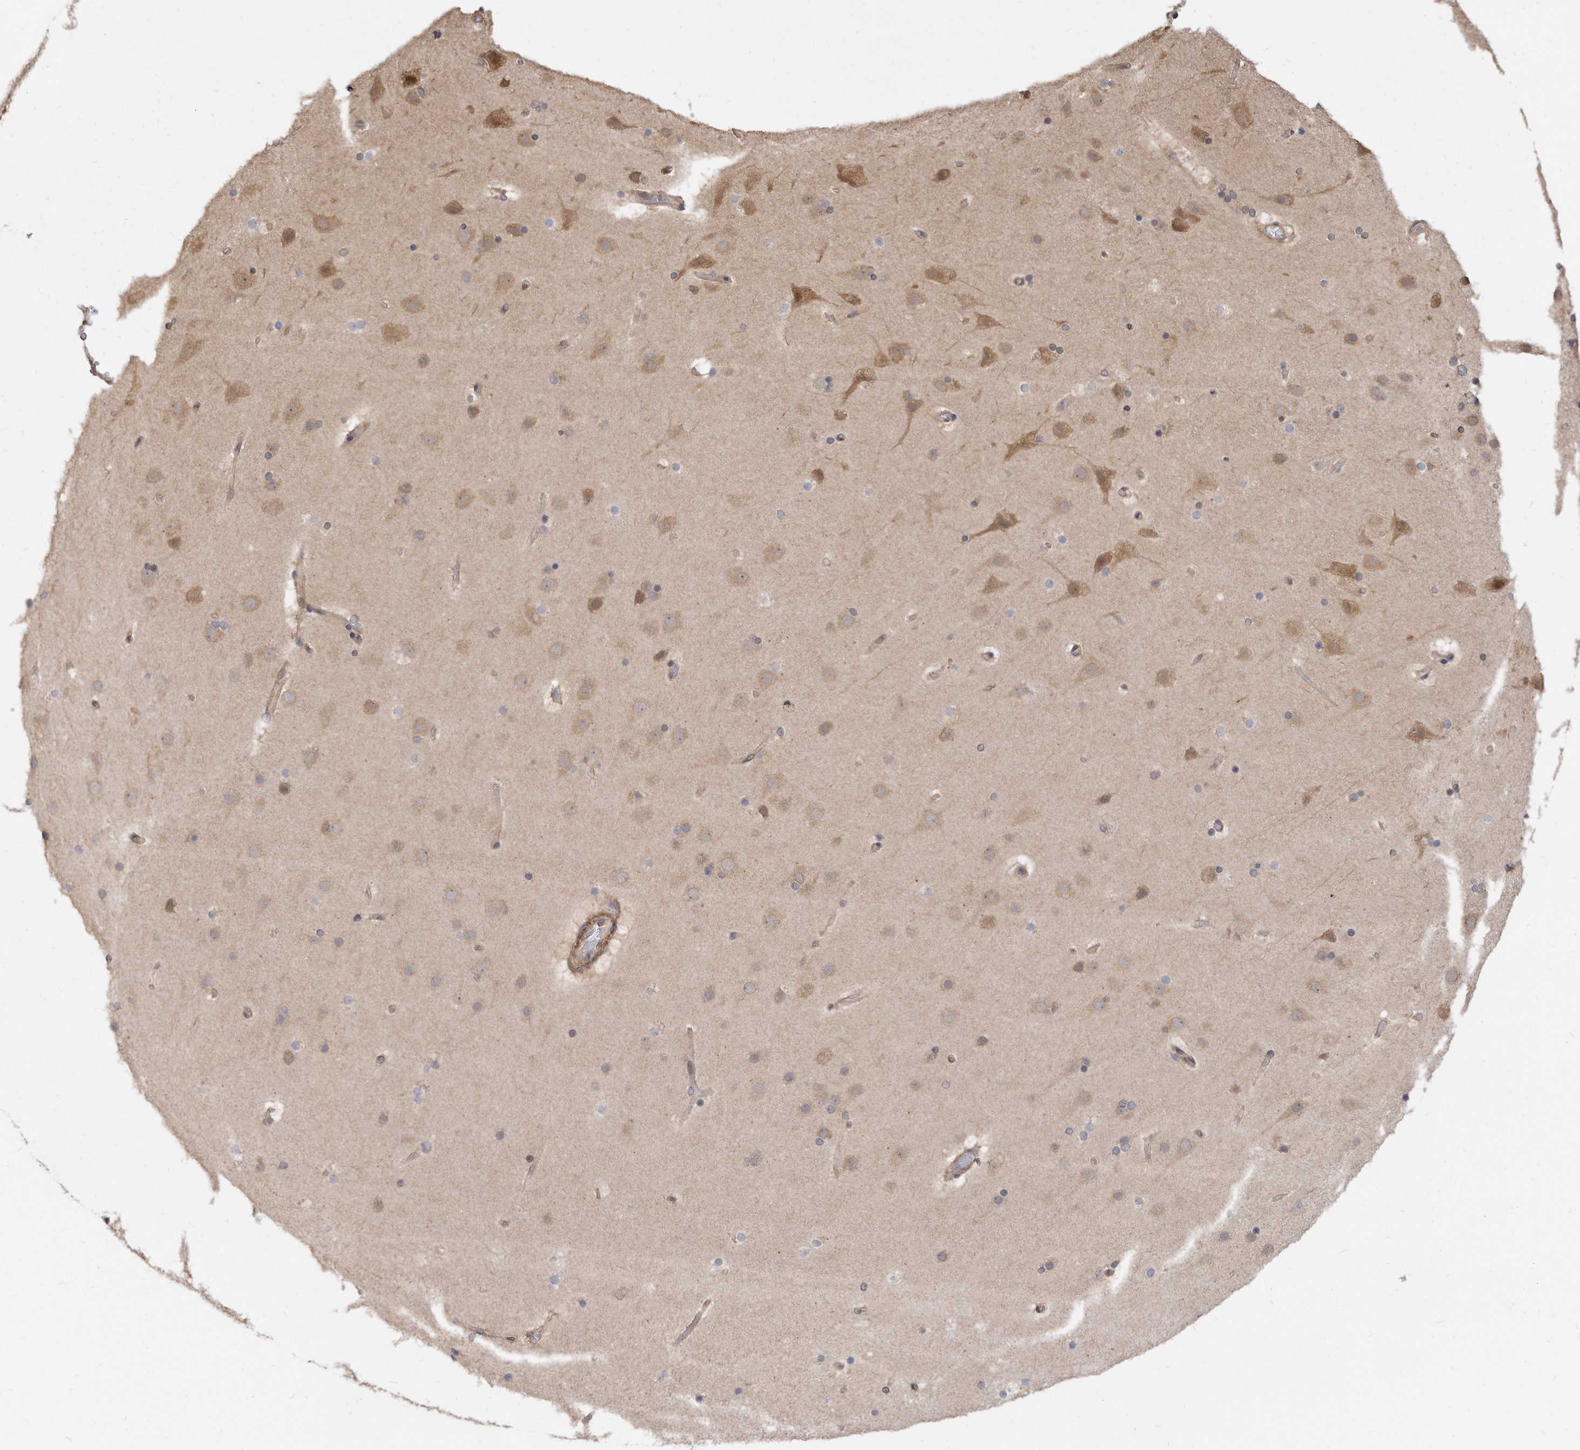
{"staining": {"intensity": "weak", "quantity": "25%-75%", "location": "cytoplasmic/membranous"}, "tissue": "cerebral cortex", "cell_type": "Endothelial cells", "image_type": "normal", "snomed": [{"axis": "morphology", "description": "Normal tissue, NOS"}, {"axis": "topography", "description": "Cerebral cortex"}], "caption": "Protein staining demonstrates weak cytoplasmic/membranous expression in approximately 25%-75% of endothelial cells in benign cerebral cortex.", "gene": "TCP1", "patient": {"sex": "male", "age": 57}}